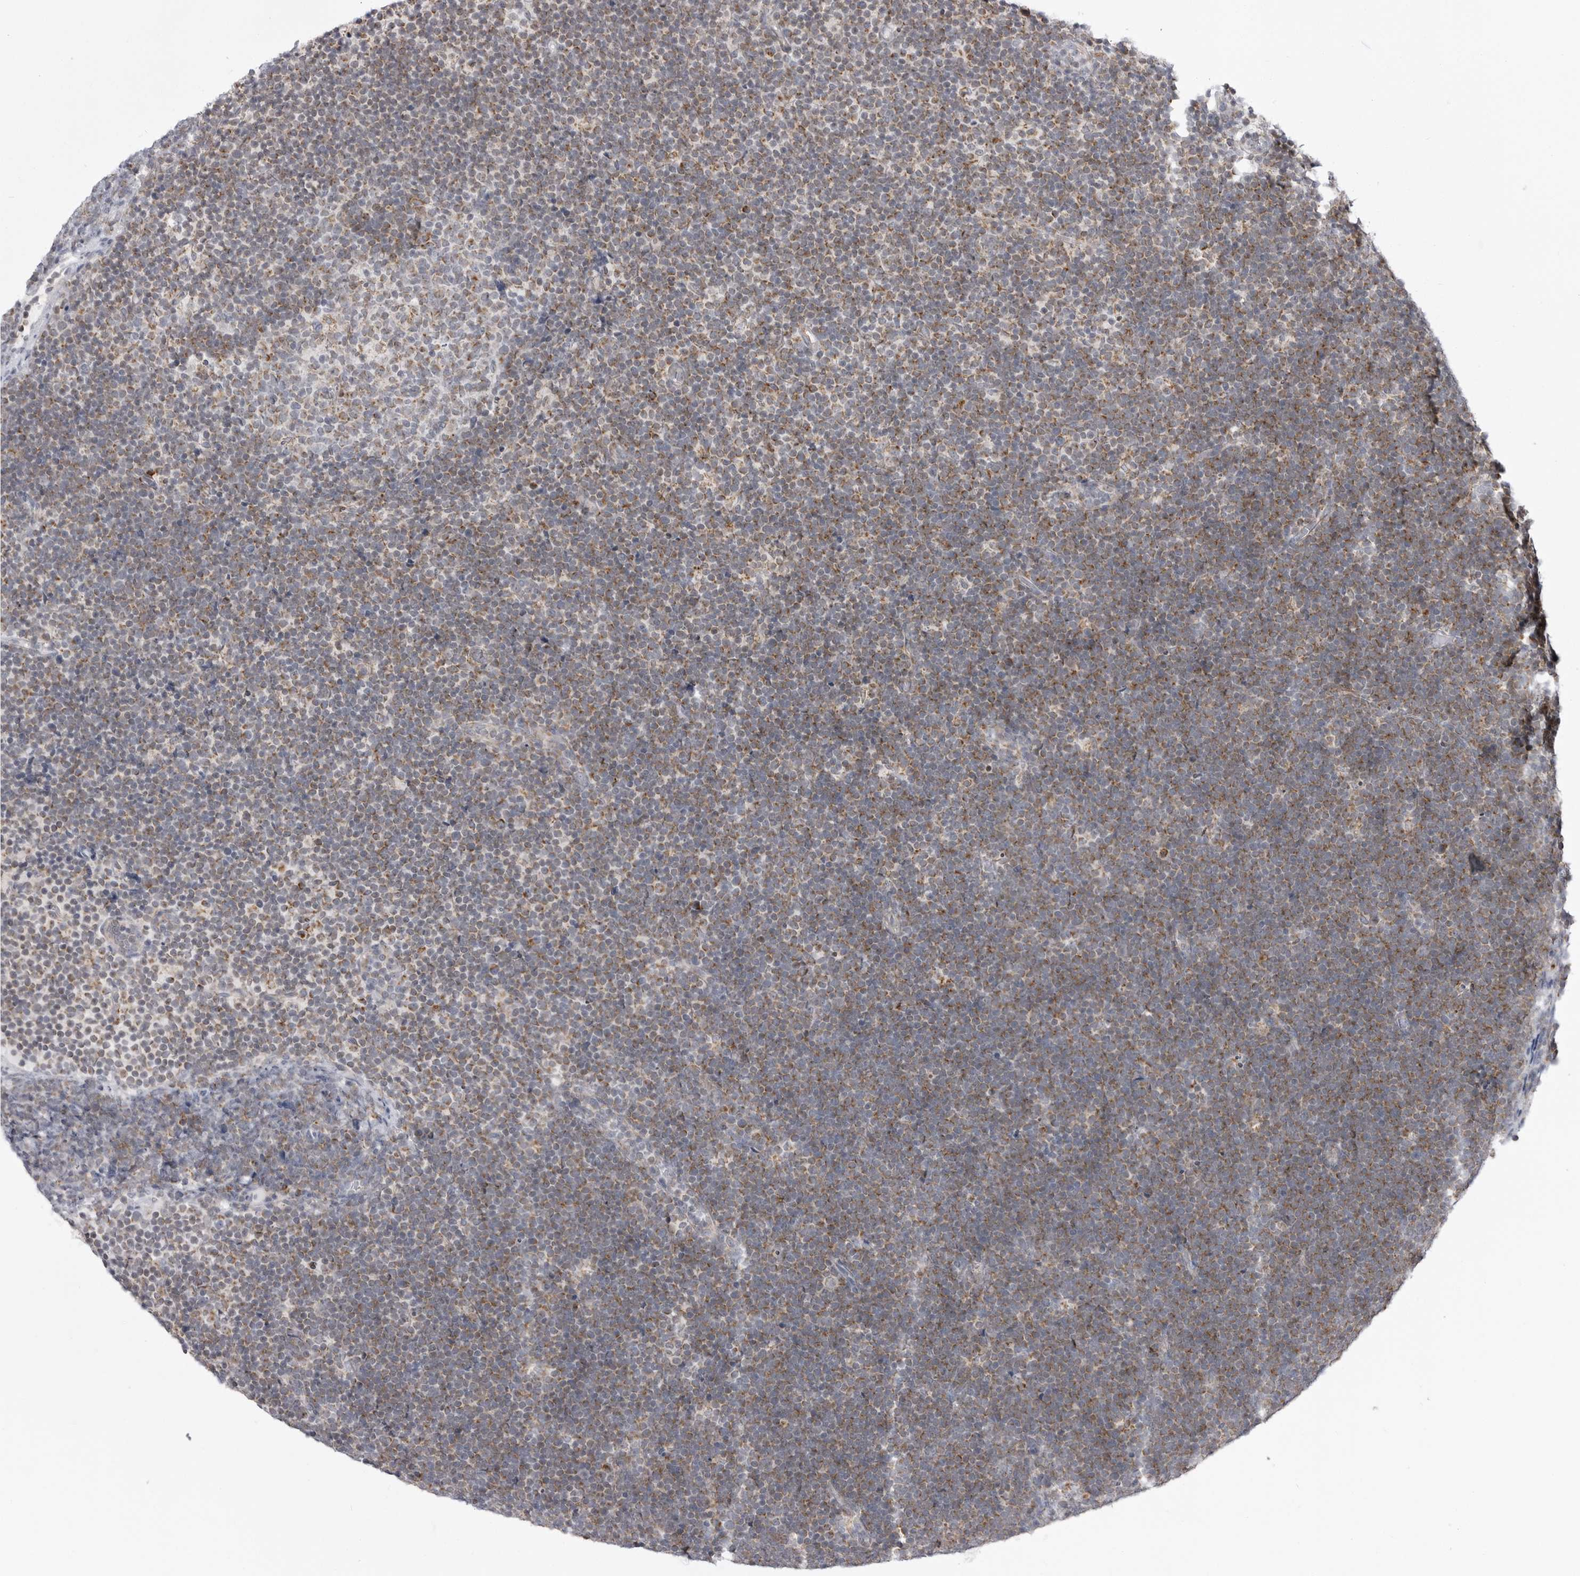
{"staining": {"intensity": "moderate", "quantity": ">75%", "location": "cytoplasmic/membranous"}, "tissue": "lymphoma", "cell_type": "Tumor cells", "image_type": "cancer", "snomed": [{"axis": "morphology", "description": "Malignant lymphoma, non-Hodgkin's type, High grade"}, {"axis": "topography", "description": "Lymph node"}], "caption": "Brown immunohistochemical staining in lymphoma demonstrates moderate cytoplasmic/membranous positivity in about >75% of tumor cells. Using DAB (3,3'-diaminobenzidine) (brown) and hematoxylin (blue) stains, captured at high magnification using brightfield microscopy.", "gene": "FH", "patient": {"sex": "male", "age": 13}}